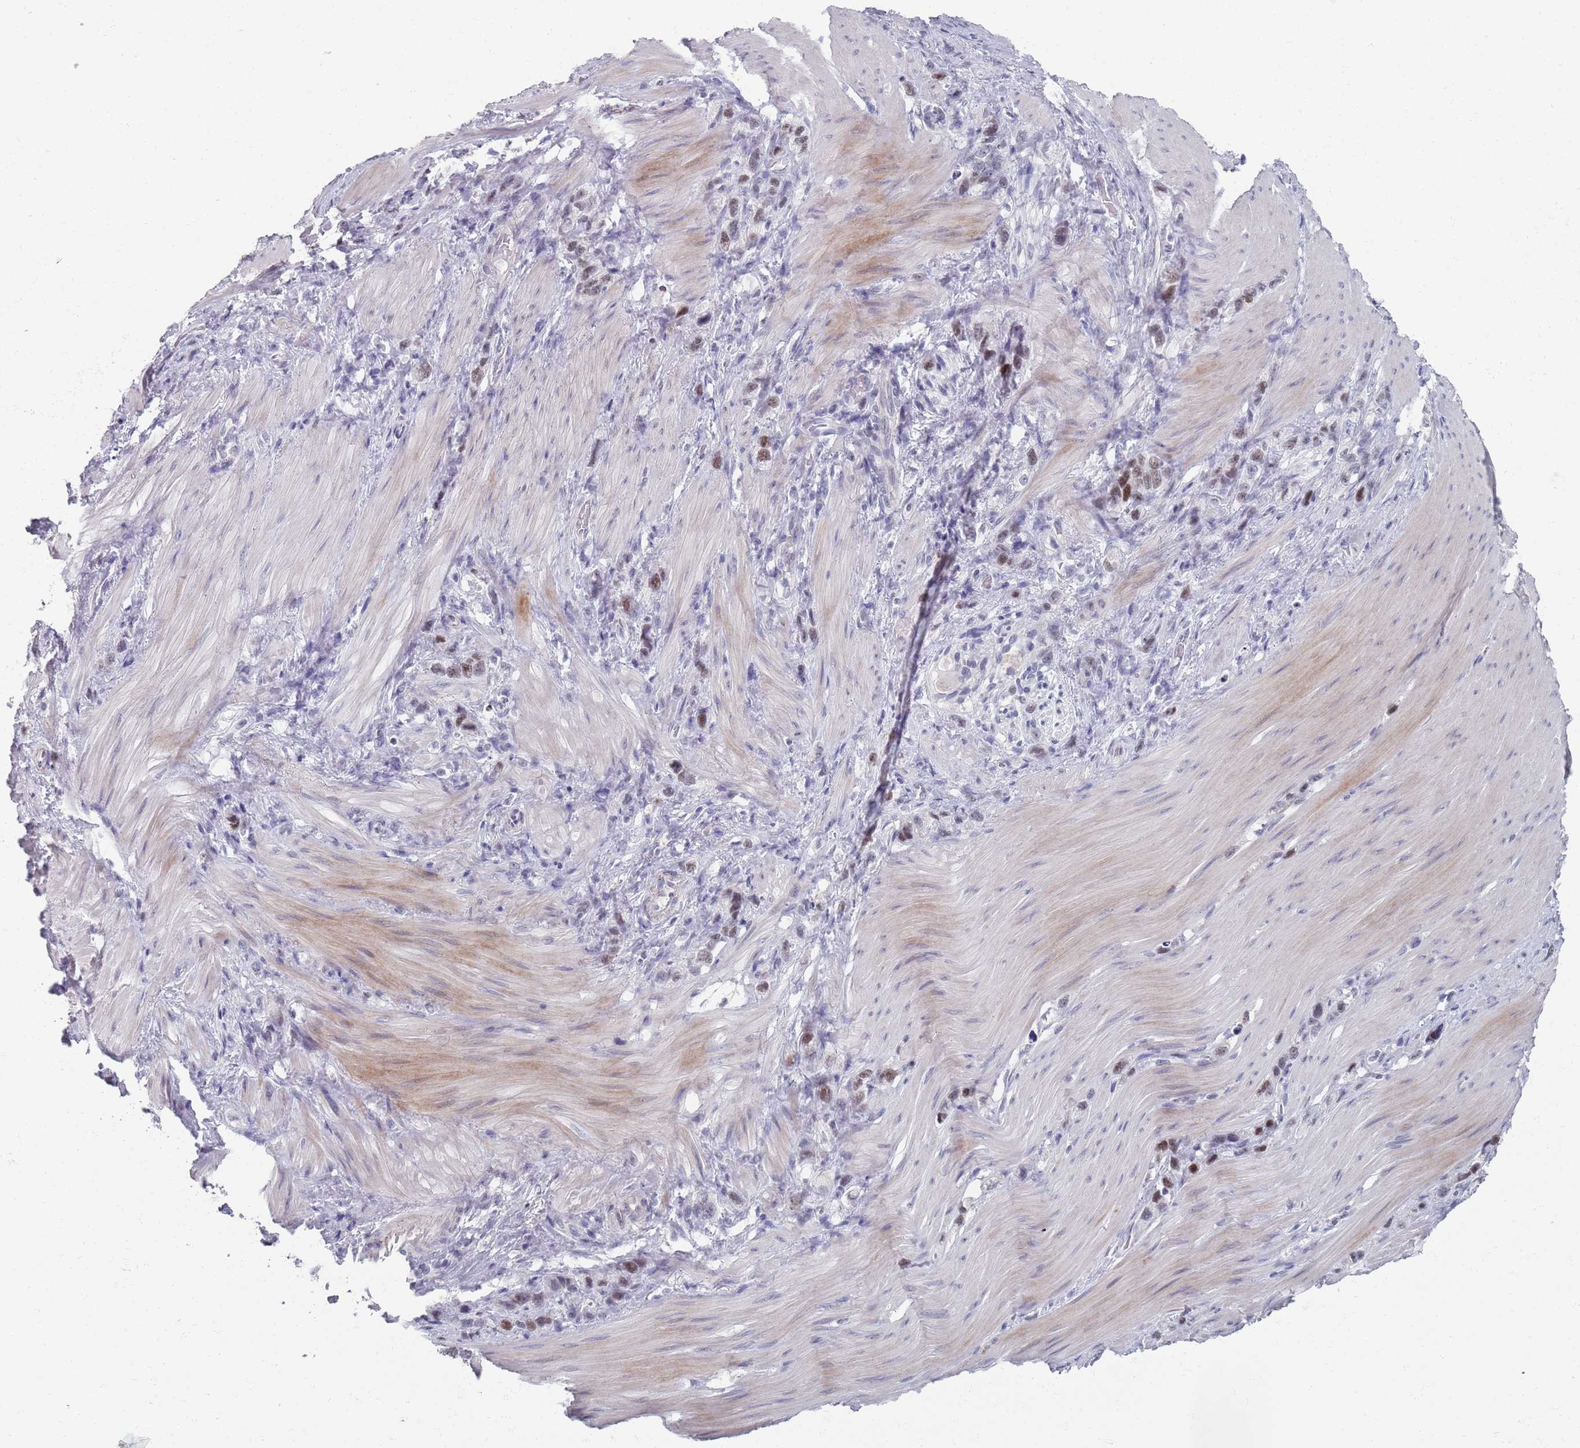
{"staining": {"intensity": "moderate", "quantity": "25%-75%", "location": "nuclear"}, "tissue": "stomach cancer", "cell_type": "Tumor cells", "image_type": "cancer", "snomed": [{"axis": "morphology", "description": "Adenocarcinoma, NOS"}, {"axis": "topography", "description": "Stomach"}], "caption": "The image exhibits immunohistochemical staining of stomach cancer. There is moderate nuclear expression is seen in about 25%-75% of tumor cells. The protein is stained brown, and the nuclei are stained in blue (DAB (3,3'-diaminobenzidine) IHC with brightfield microscopy, high magnification).", "gene": "SAMD1", "patient": {"sex": "female", "age": 65}}